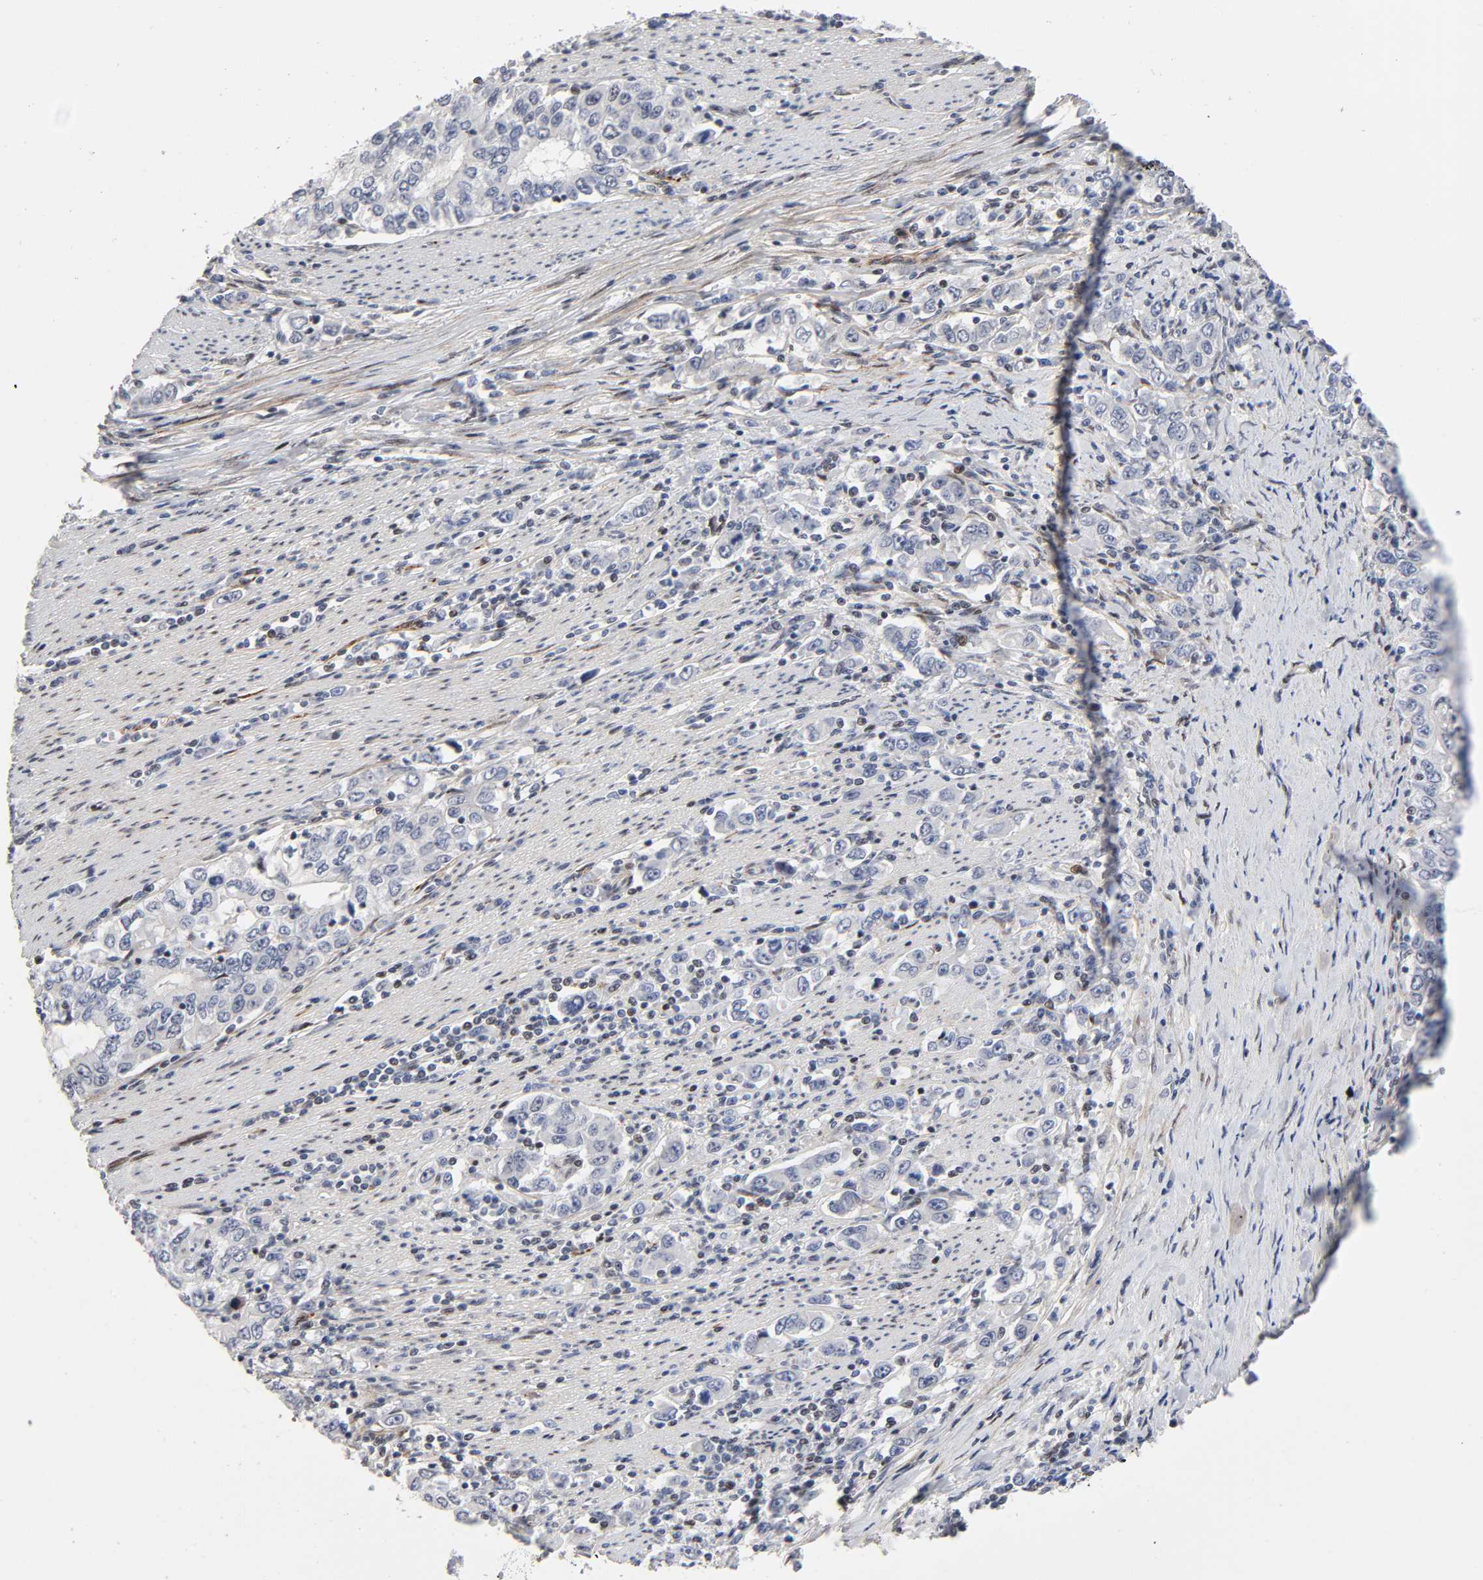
{"staining": {"intensity": "negative", "quantity": "none", "location": "none"}, "tissue": "stomach cancer", "cell_type": "Tumor cells", "image_type": "cancer", "snomed": [{"axis": "morphology", "description": "Adenocarcinoma, NOS"}, {"axis": "topography", "description": "Stomach, lower"}], "caption": "Immunohistochemical staining of human stomach adenocarcinoma exhibits no significant staining in tumor cells.", "gene": "STK38", "patient": {"sex": "female", "age": 72}}